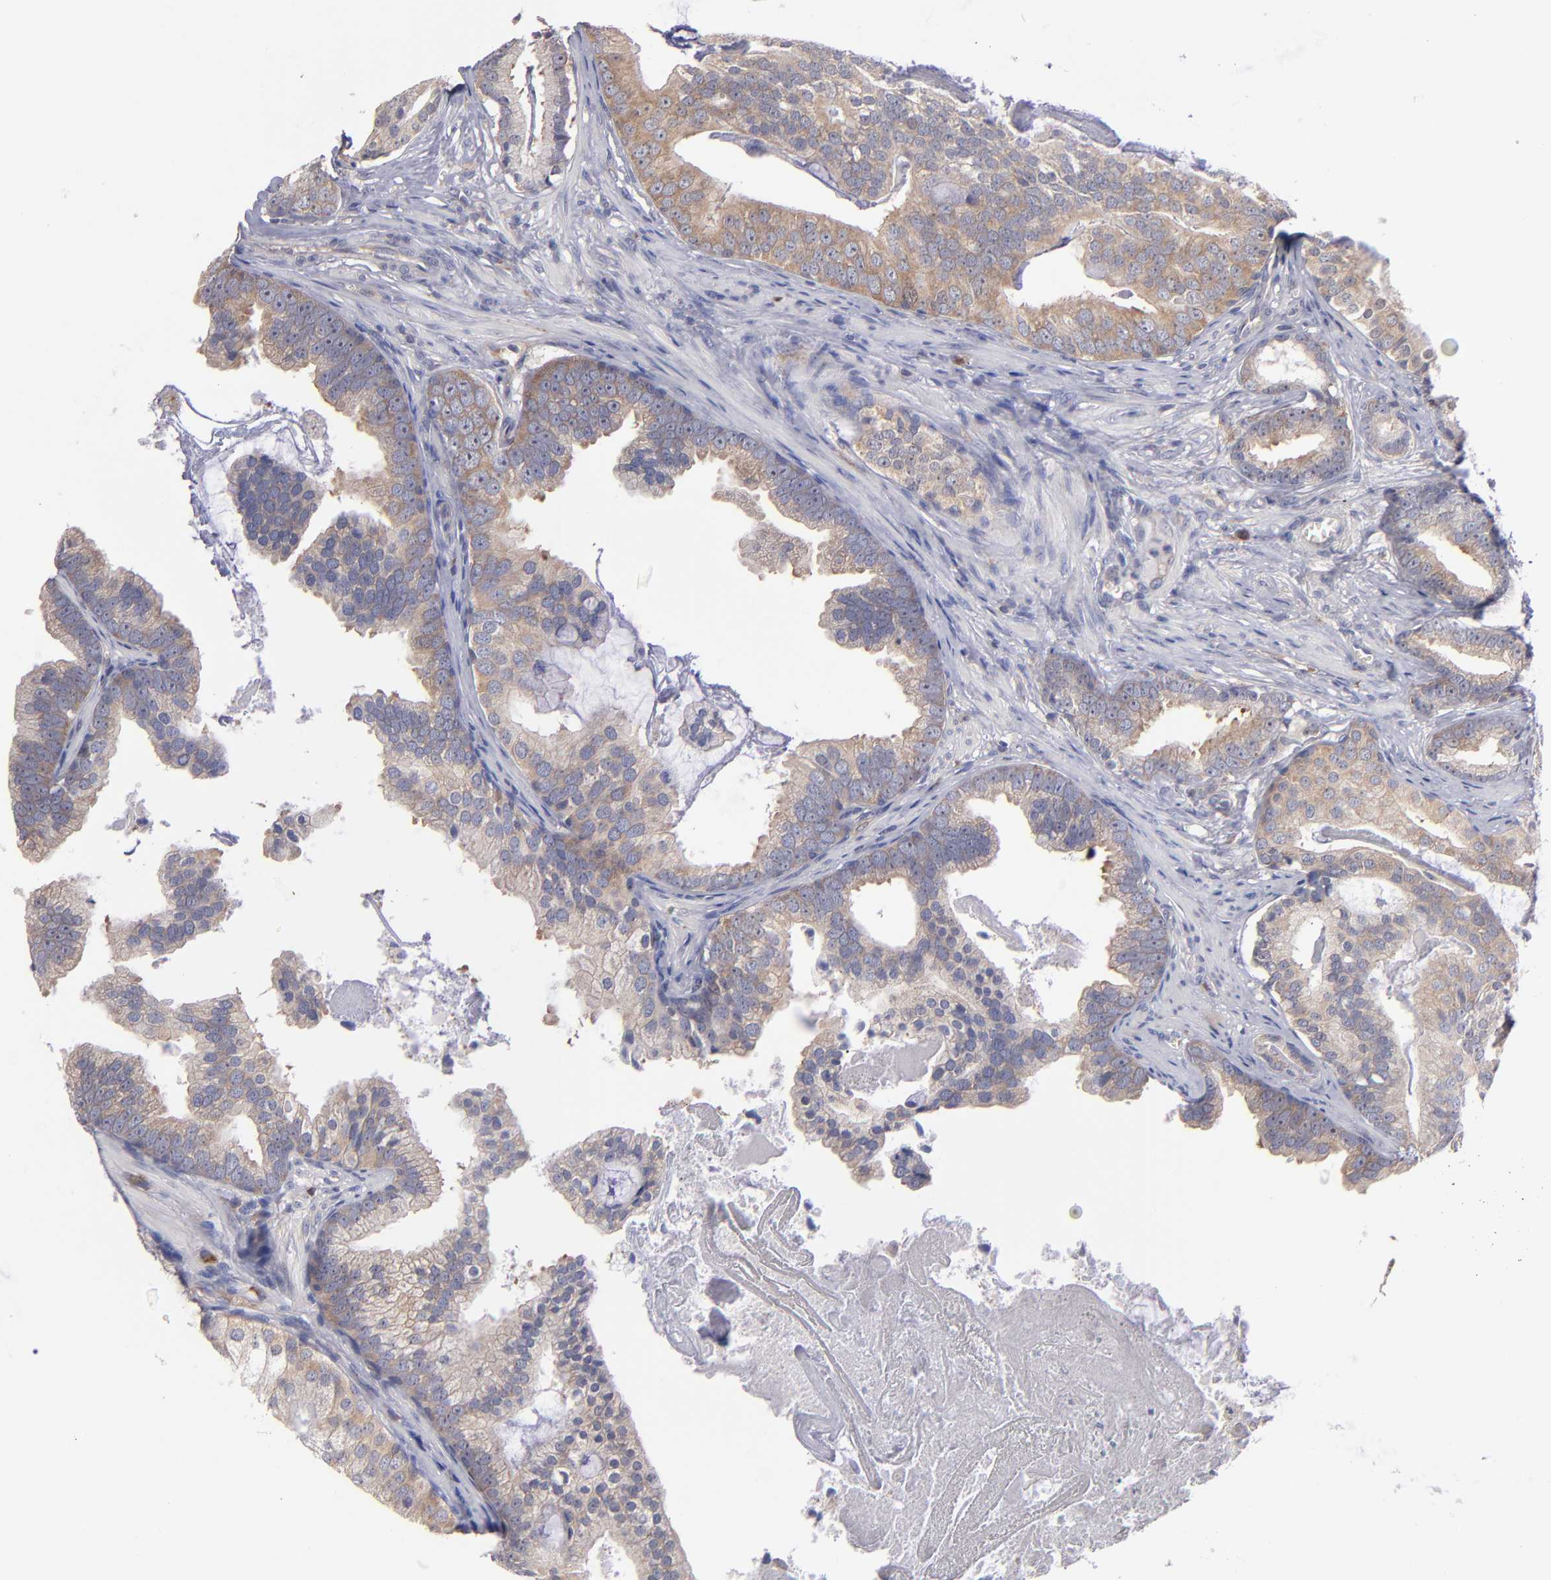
{"staining": {"intensity": "weak", "quantity": ">75%", "location": "cytoplasmic/membranous"}, "tissue": "prostate cancer", "cell_type": "Tumor cells", "image_type": "cancer", "snomed": [{"axis": "morphology", "description": "Adenocarcinoma, Low grade"}, {"axis": "topography", "description": "Prostate"}], "caption": "This histopathology image exhibits IHC staining of human prostate low-grade adenocarcinoma, with low weak cytoplasmic/membranous staining in about >75% of tumor cells.", "gene": "EIF3L", "patient": {"sex": "male", "age": 58}}